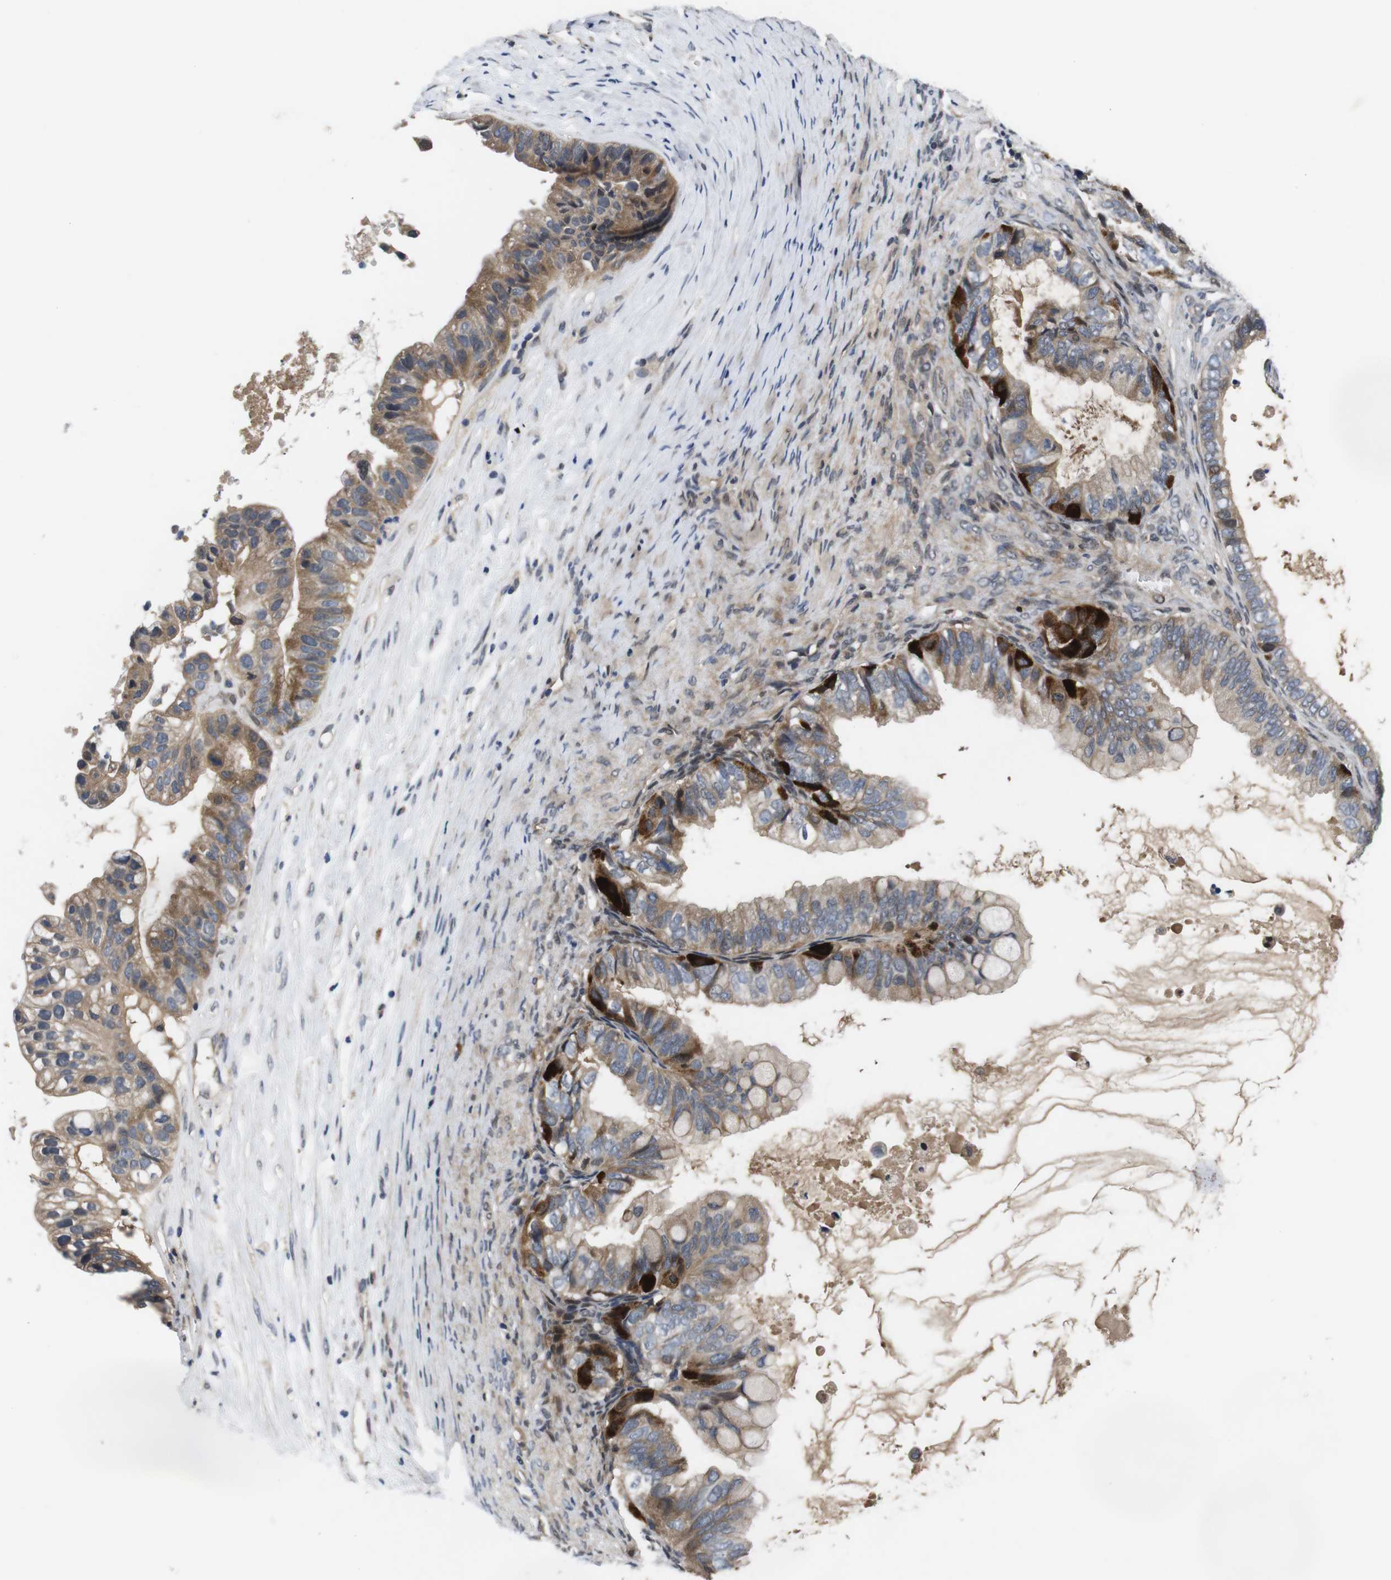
{"staining": {"intensity": "moderate", "quantity": "25%-75%", "location": "cytoplasmic/membranous"}, "tissue": "ovarian cancer", "cell_type": "Tumor cells", "image_type": "cancer", "snomed": [{"axis": "morphology", "description": "Cystadenocarcinoma, mucinous, NOS"}, {"axis": "topography", "description": "Ovary"}], "caption": "A high-resolution micrograph shows immunohistochemistry (IHC) staining of ovarian cancer, which reveals moderate cytoplasmic/membranous expression in approximately 25%-75% of tumor cells.", "gene": "ZBTB46", "patient": {"sex": "female", "age": 80}}